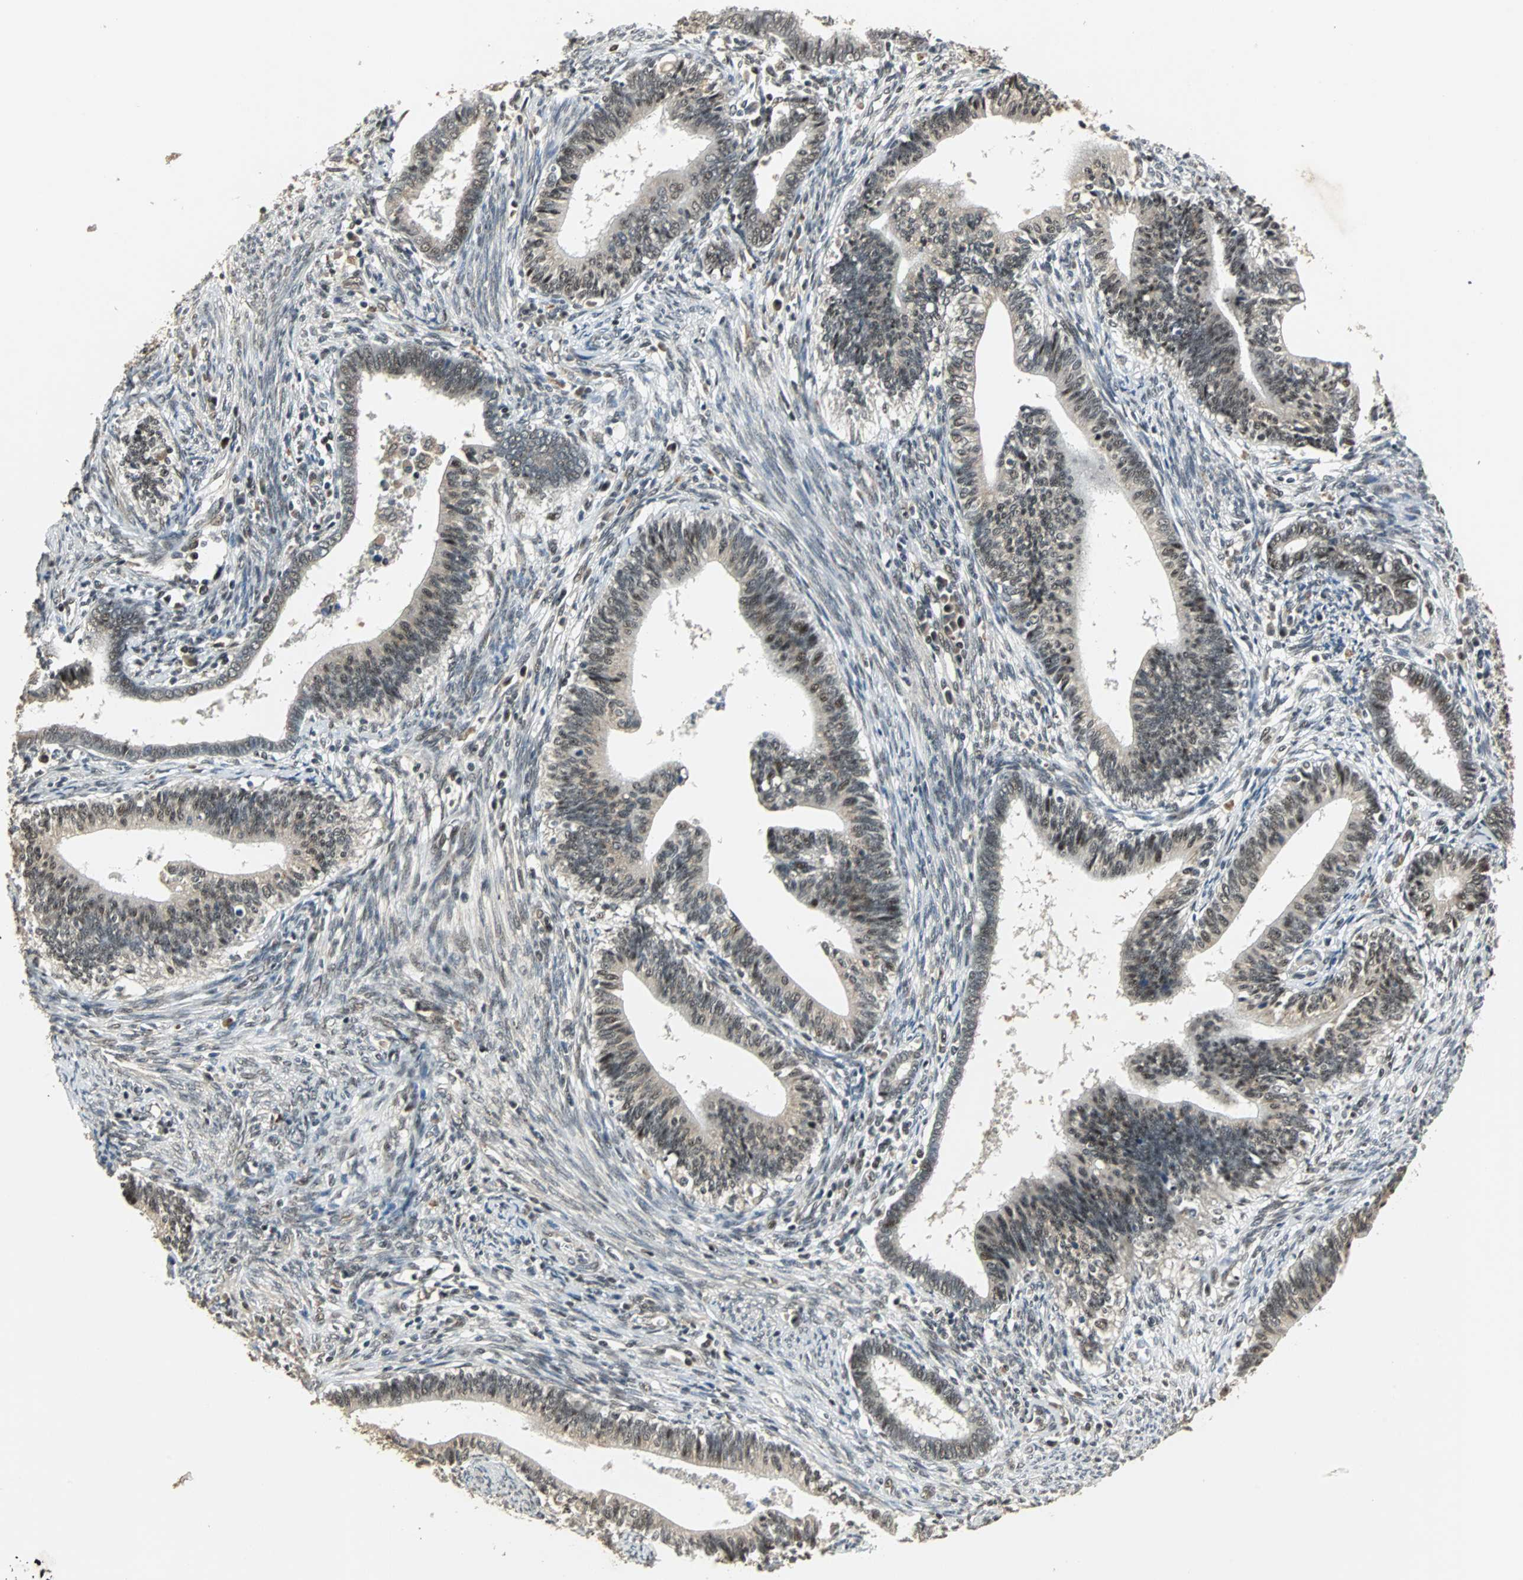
{"staining": {"intensity": "weak", "quantity": ">75%", "location": "nuclear"}, "tissue": "cervical cancer", "cell_type": "Tumor cells", "image_type": "cancer", "snomed": [{"axis": "morphology", "description": "Adenocarcinoma, NOS"}, {"axis": "topography", "description": "Cervix"}], "caption": "Protein staining shows weak nuclear positivity in approximately >75% of tumor cells in cervical cancer.", "gene": "MED4", "patient": {"sex": "female", "age": 44}}